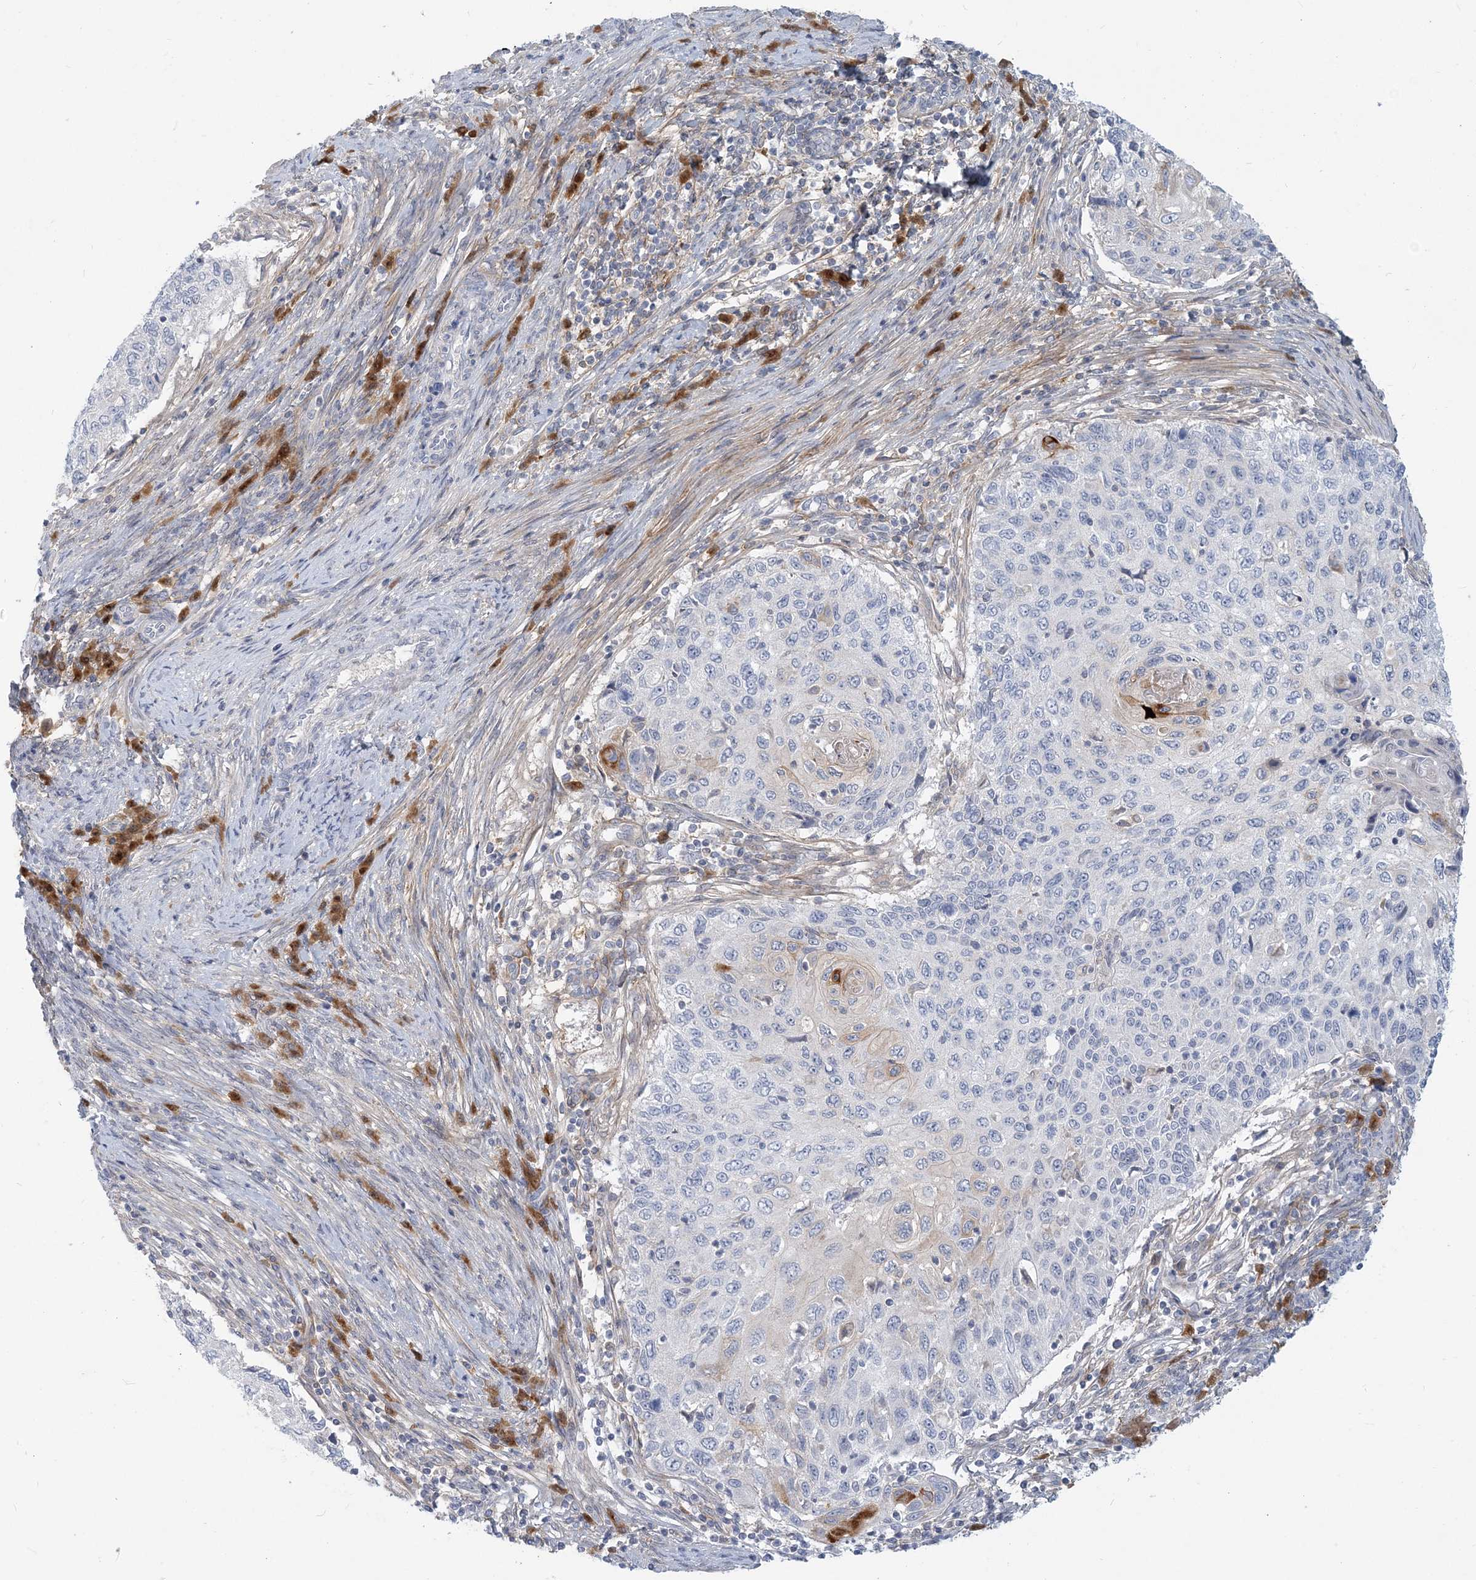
{"staining": {"intensity": "negative", "quantity": "none", "location": "none"}, "tissue": "cervical cancer", "cell_type": "Tumor cells", "image_type": "cancer", "snomed": [{"axis": "morphology", "description": "Squamous cell carcinoma, NOS"}, {"axis": "topography", "description": "Cervix"}], "caption": "IHC photomicrograph of neoplastic tissue: squamous cell carcinoma (cervical) stained with DAB demonstrates no significant protein expression in tumor cells.", "gene": "GMPPA", "patient": {"sex": "female", "age": 70}}